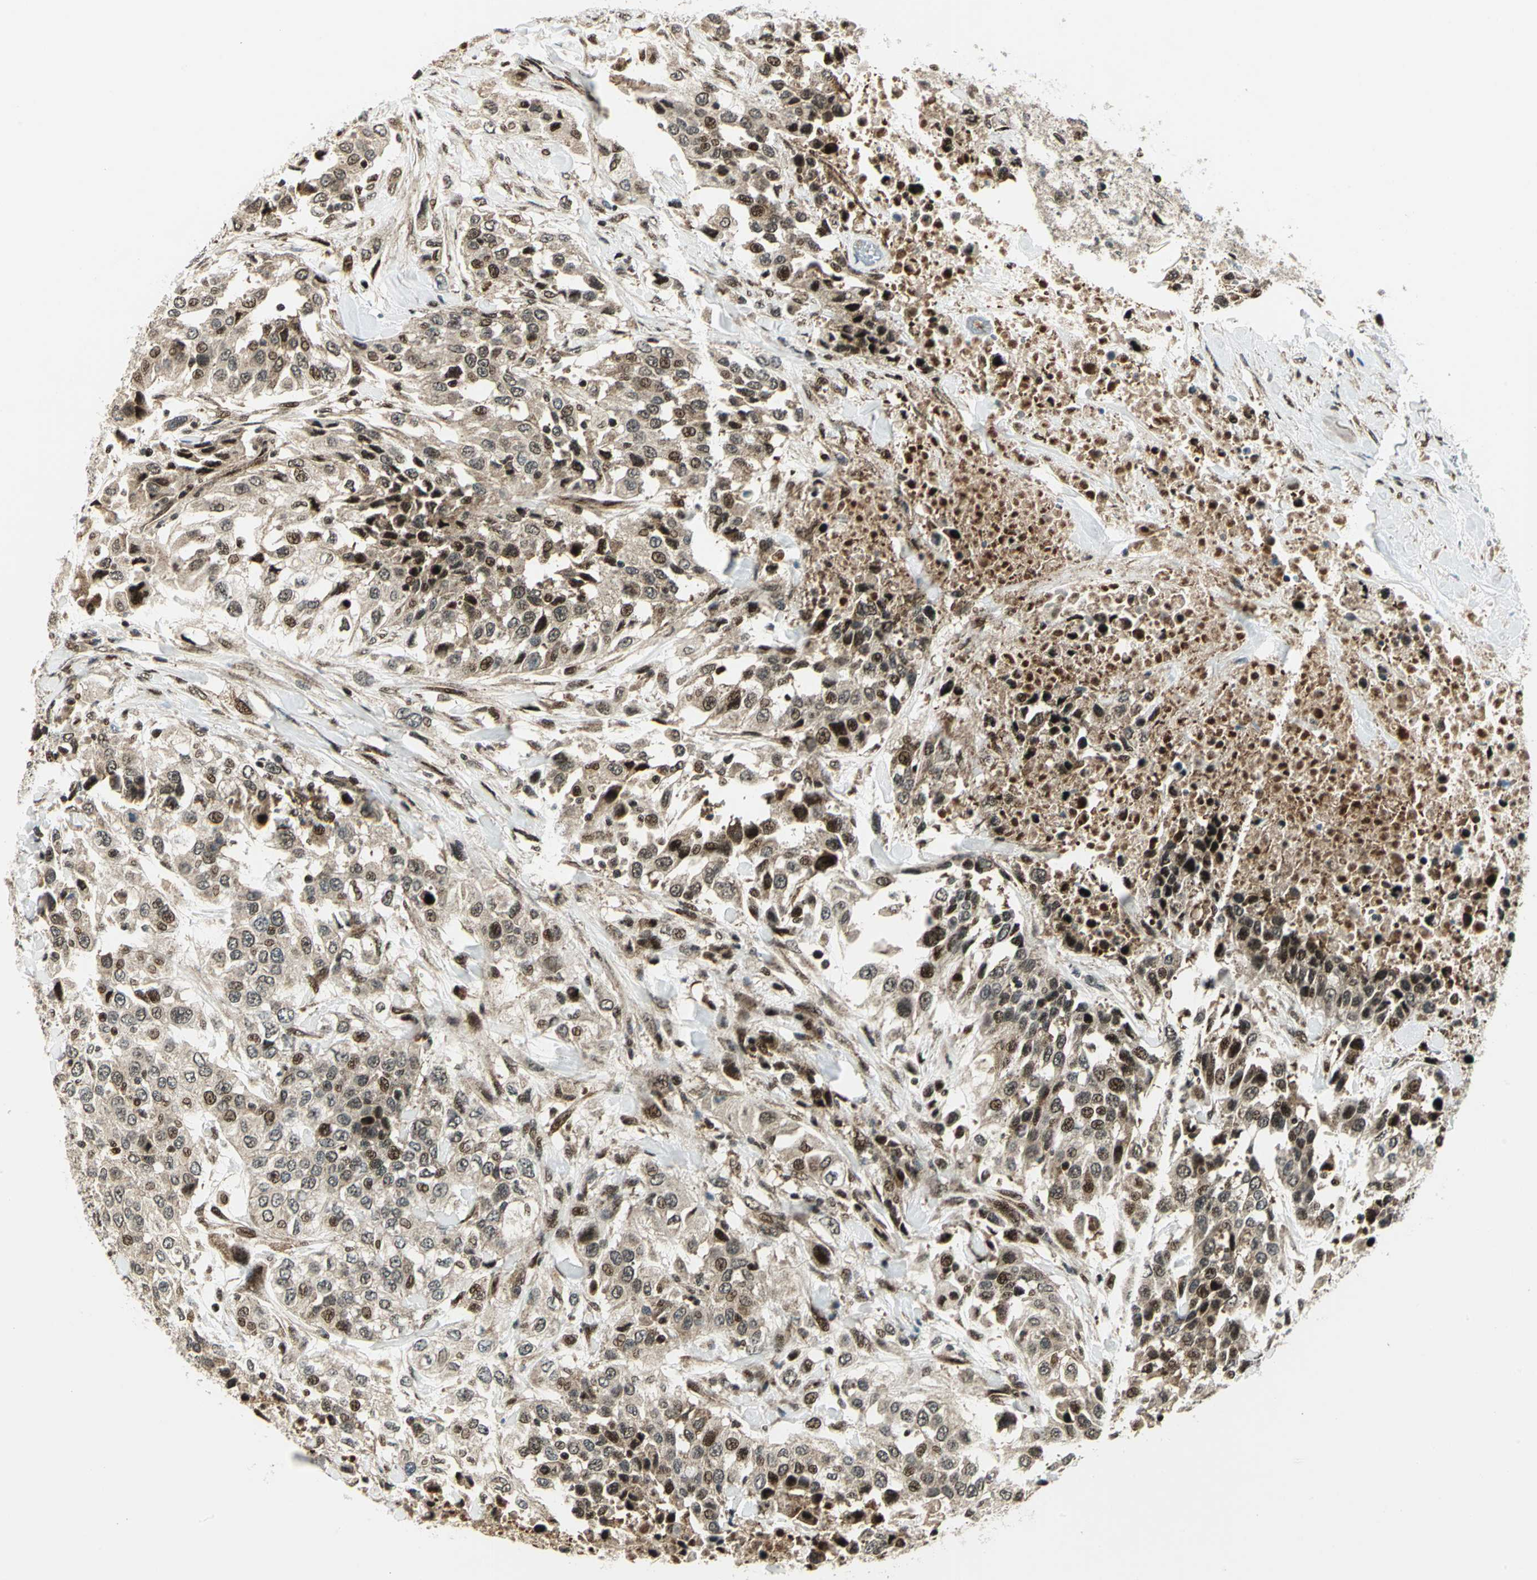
{"staining": {"intensity": "moderate", "quantity": ">75%", "location": "cytoplasmic/membranous,nuclear"}, "tissue": "urothelial cancer", "cell_type": "Tumor cells", "image_type": "cancer", "snomed": [{"axis": "morphology", "description": "Urothelial carcinoma, High grade"}, {"axis": "topography", "description": "Urinary bladder"}], "caption": "Human urothelial carcinoma (high-grade) stained with a protein marker exhibits moderate staining in tumor cells.", "gene": "COPS5", "patient": {"sex": "female", "age": 80}}